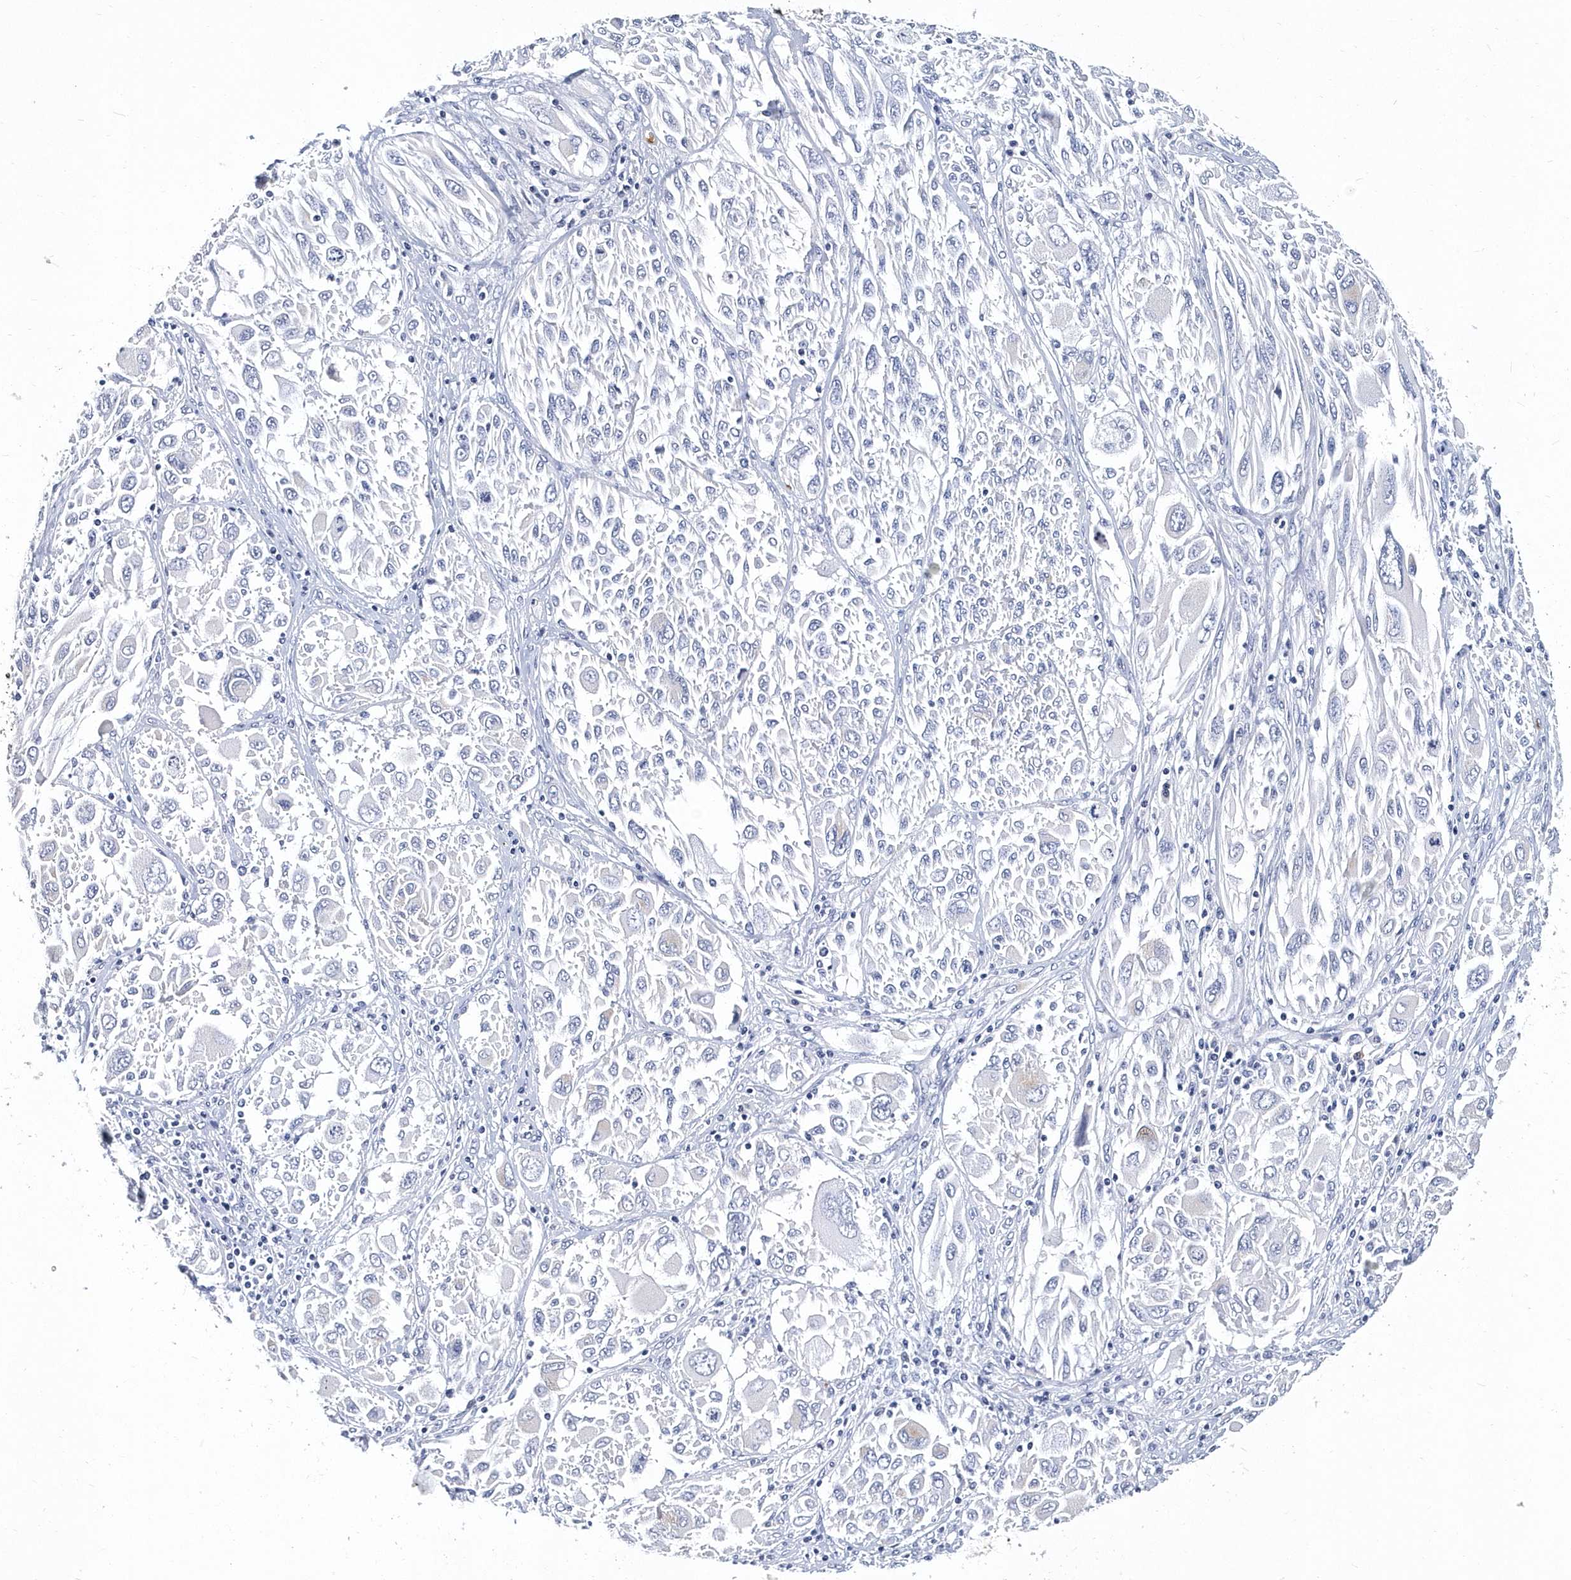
{"staining": {"intensity": "negative", "quantity": "none", "location": "none"}, "tissue": "melanoma", "cell_type": "Tumor cells", "image_type": "cancer", "snomed": [{"axis": "morphology", "description": "Malignant melanoma, NOS"}, {"axis": "topography", "description": "Skin"}], "caption": "Human melanoma stained for a protein using IHC demonstrates no expression in tumor cells.", "gene": "ITGA2B", "patient": {"sex": "female", "age": 91}}